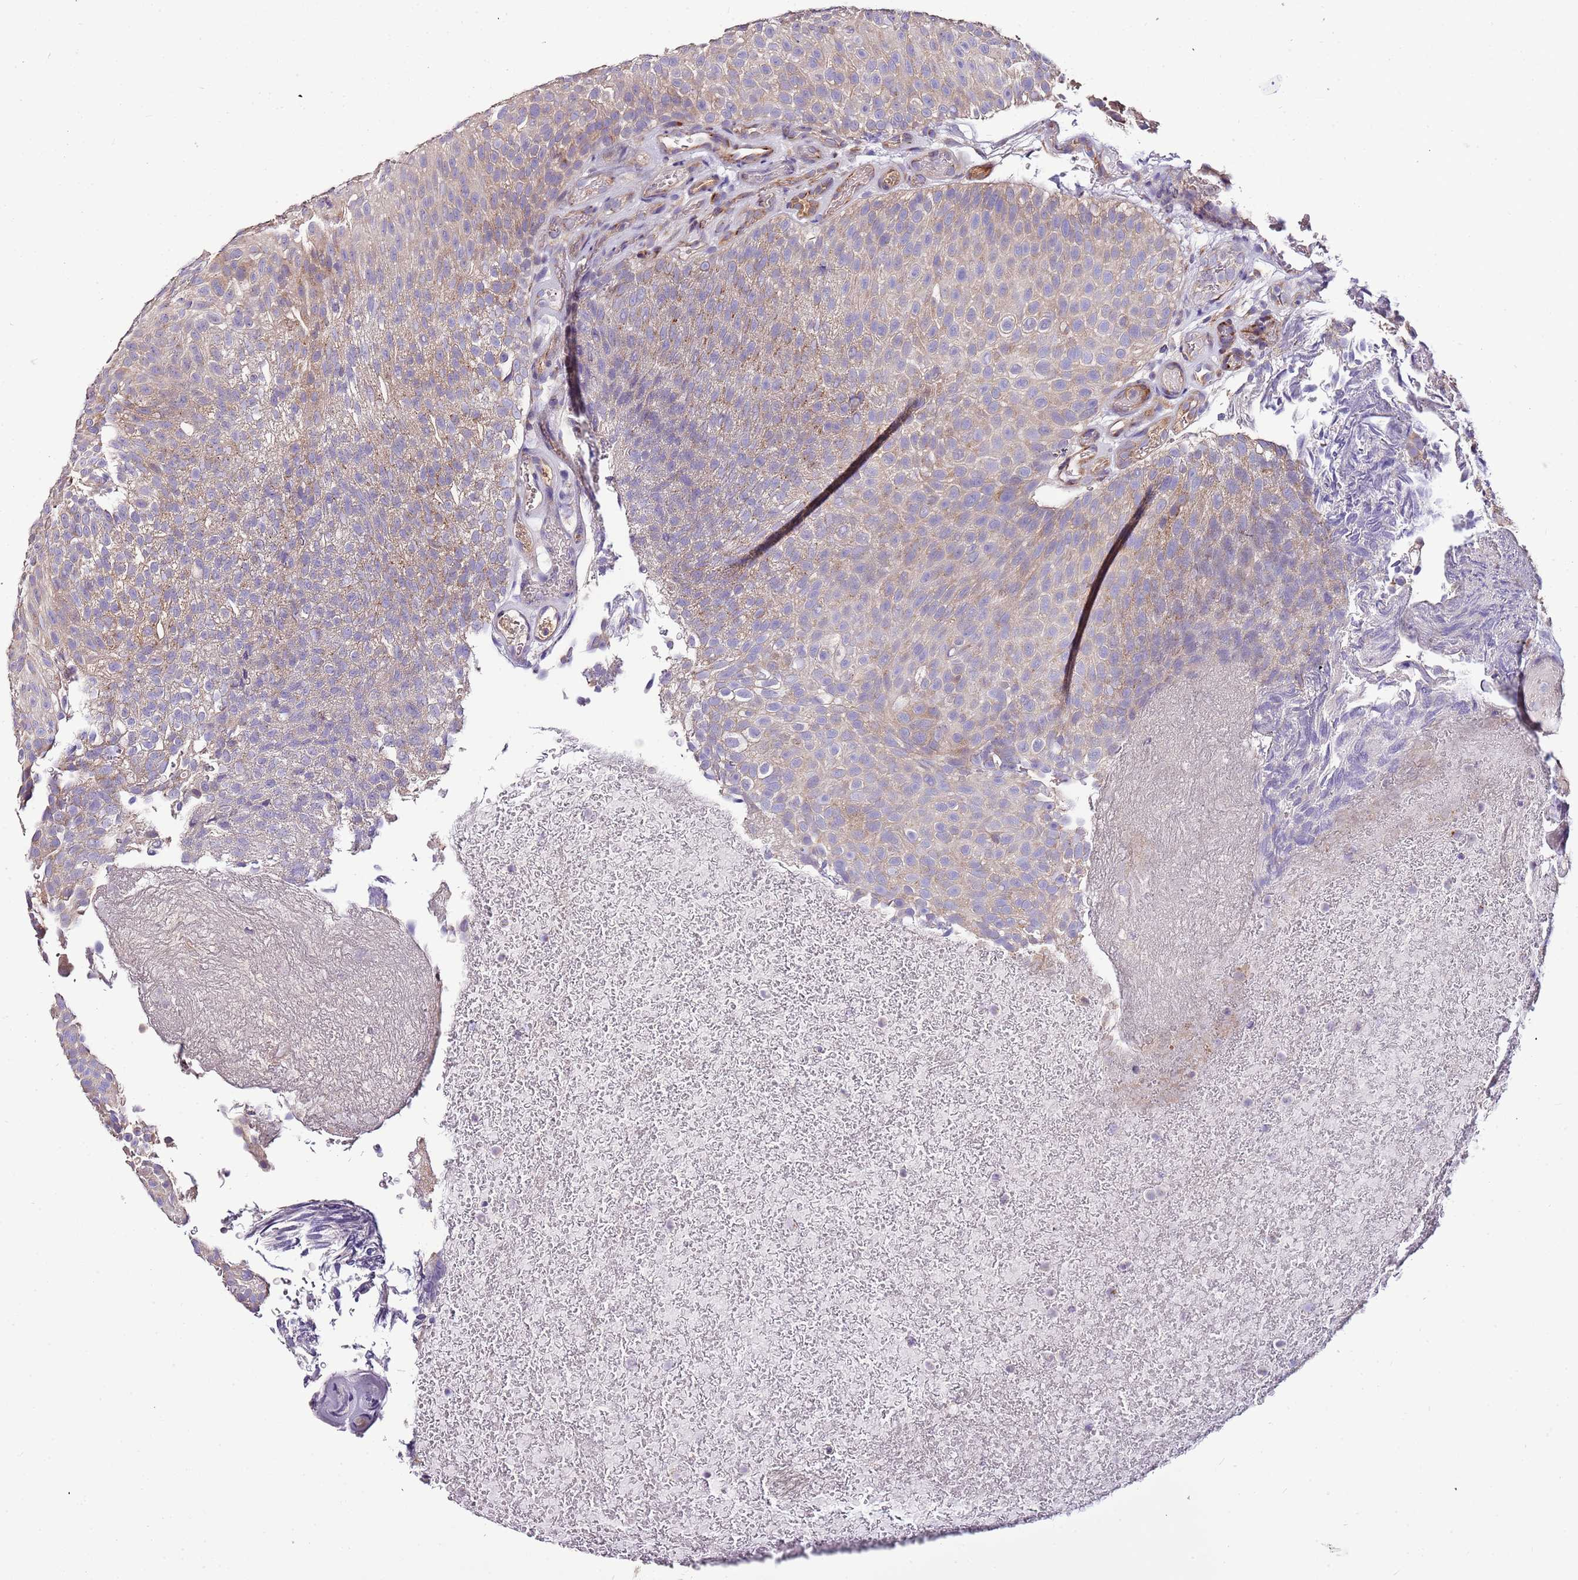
{"staining": {"intensity": "weak", "quantity": ">75%", "location": "cytoplasmic/membranous"}, "tissue": "urothelial cancer", "cell_type": "Tumor cells", "image_type": "cancer", "snomed": [{"axis": "morphology", "description": "Urothelial carcinoma, Low grade"}, {"axis": "topography", "description": "Urinary bladder"}], "caption": "Weak cytoplasmic/membranous protein staining is identified in approximately >75% of tumor cells in urothelial cancer.", "gene": "FAM20A", "patient": {"sex": "male", "age": 78}}